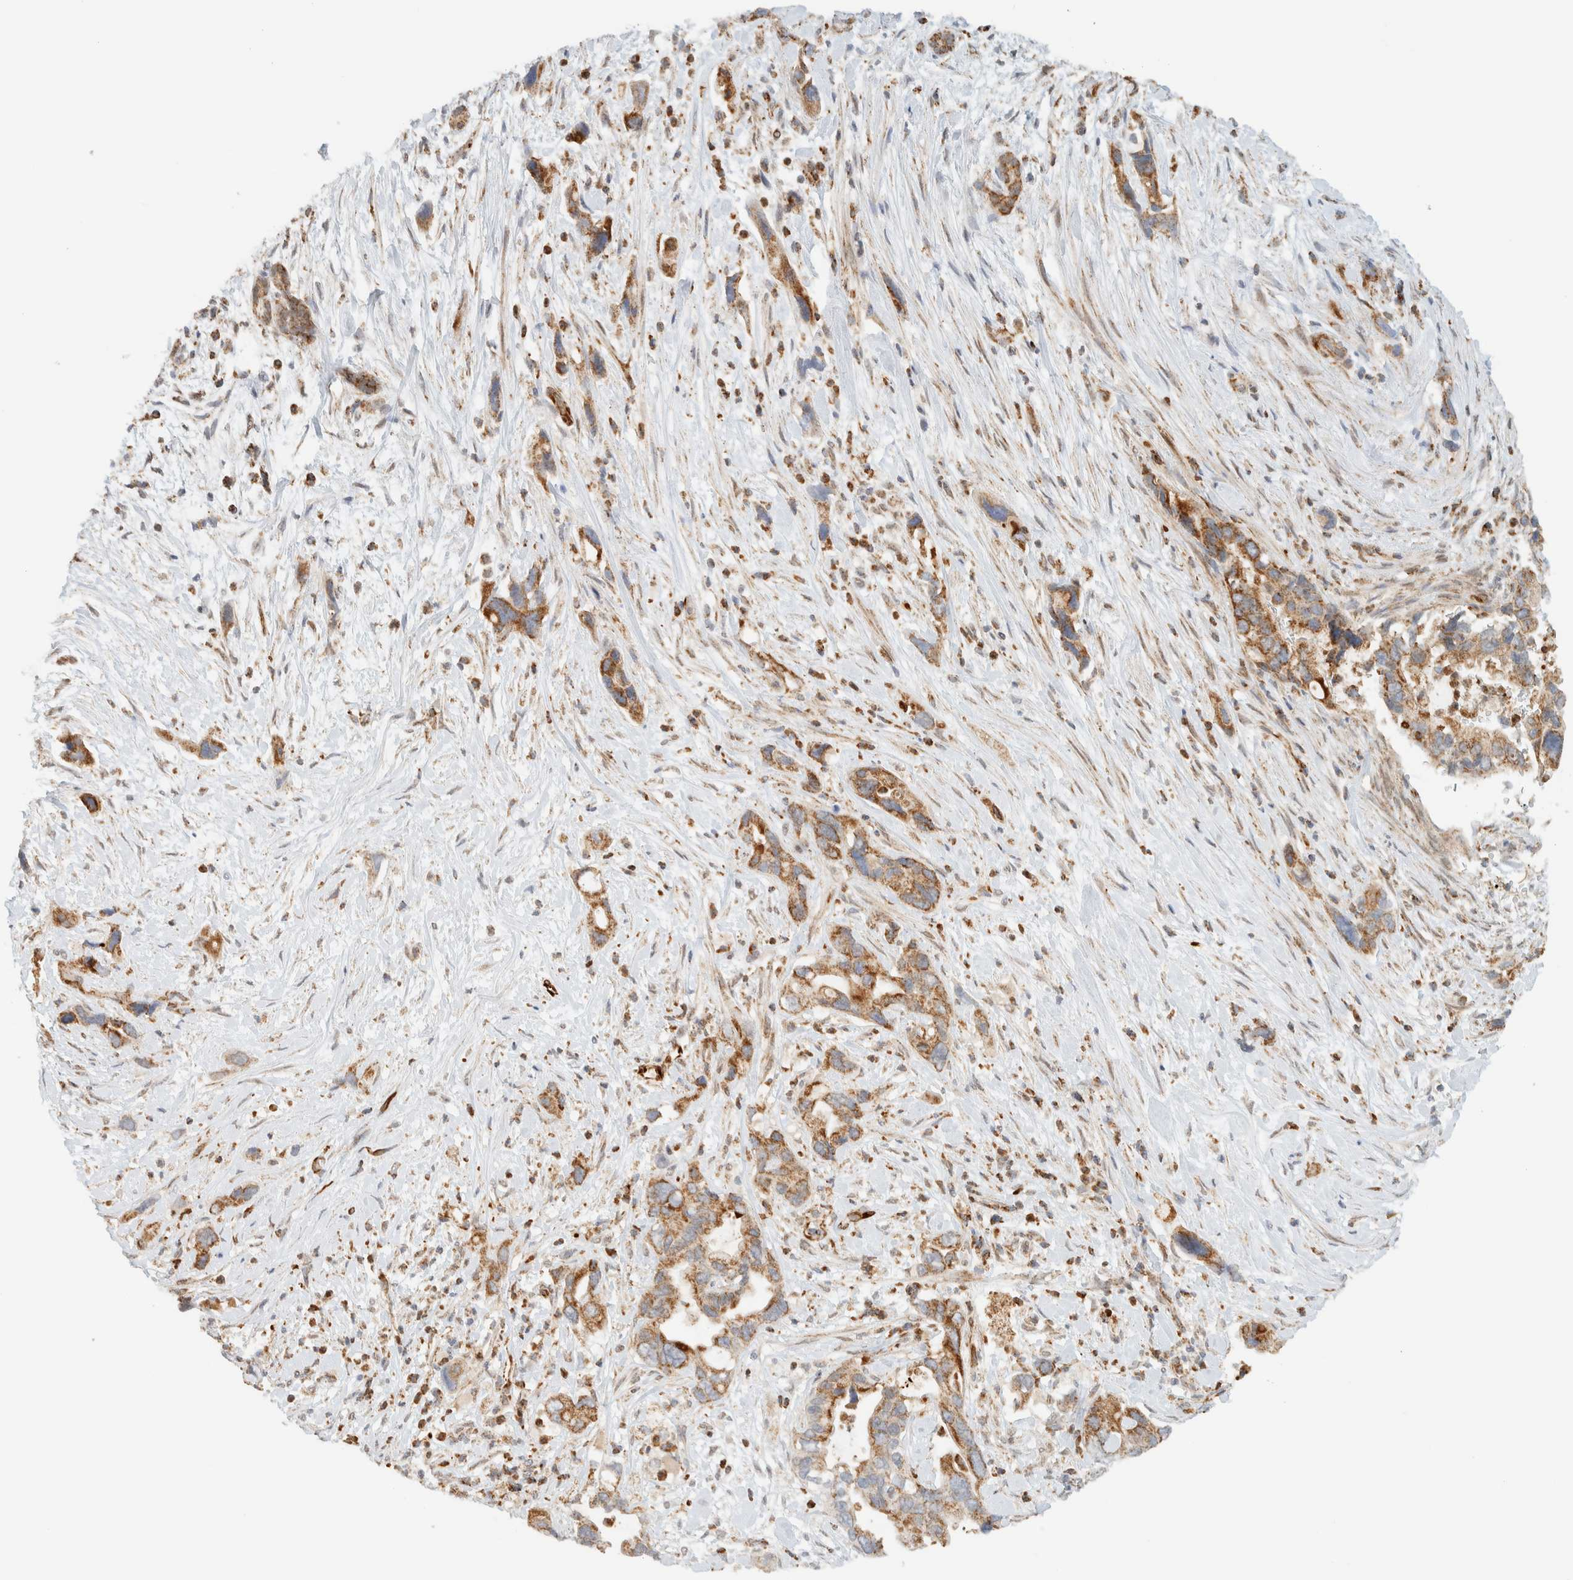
{"staining": {"intensity": "moderate", "quantity": ">75%", "location": "cytoplasmic/membranous"}, "tissue": "pancreatic cancer", "cell_type": "Tumor cells", "image_type": "cancer", "snomed": [{"axis": "morphology", "description": "Adenocarcinoma, NOS"}, {"axis": "topography", "description": "Pancreas"}], "caption": "Pancreatic cancer (adenocarcinoma) stained with immunohistochemistry exhibits moderate cytoplasmic/membranous staining in approximately >75% of tumor cells. (Stains: DAB (3,3'-diaminobenzidine) in brown, nuclei in blue, Microscopy: brightfield microscopy at high magnification).", "gene": "KIFAP3", "patient": {"sex": "female", "age": 70}}